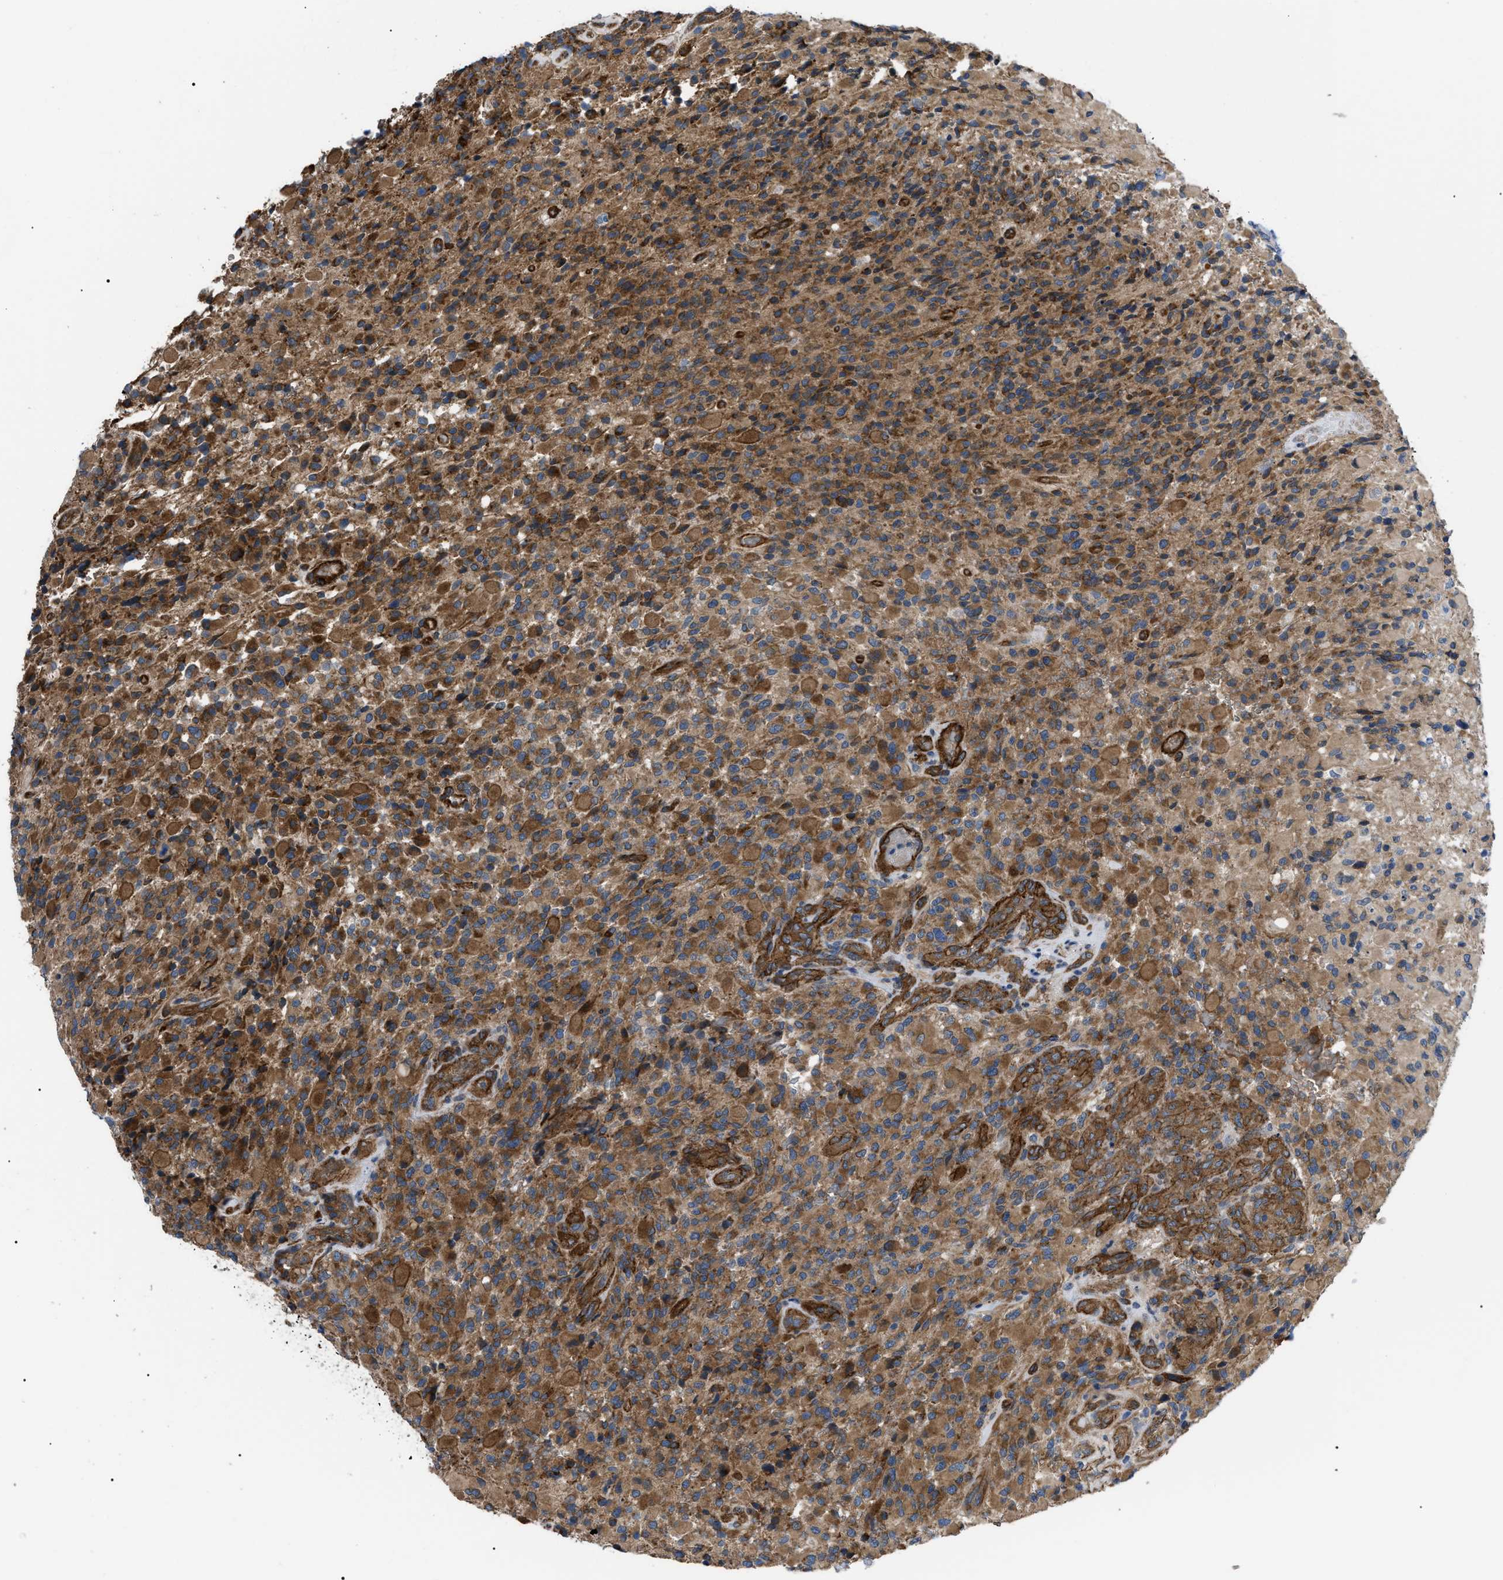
{"staining": {"intensity": "strong", "quantity": ">75%", "location": "cytoplasmic/membranous"}, "tissue": "glioma", "cell_type": "Tumor cells", "image_type": "cancer", "snomed": [{"axis": "morphology", "description": "Glioma, malignant, High grade"}, {"axis": "topography", "description": "Brain"}], "caption": "Immunohistochemistry micrograph of glioma stained for a protein (brown), which reveals high levels of strong cytoplasmic/membranous positivity in about >75% of tumor cells.", "gene": "MYO10", "patient": {"sex": "male", "age": 71}}